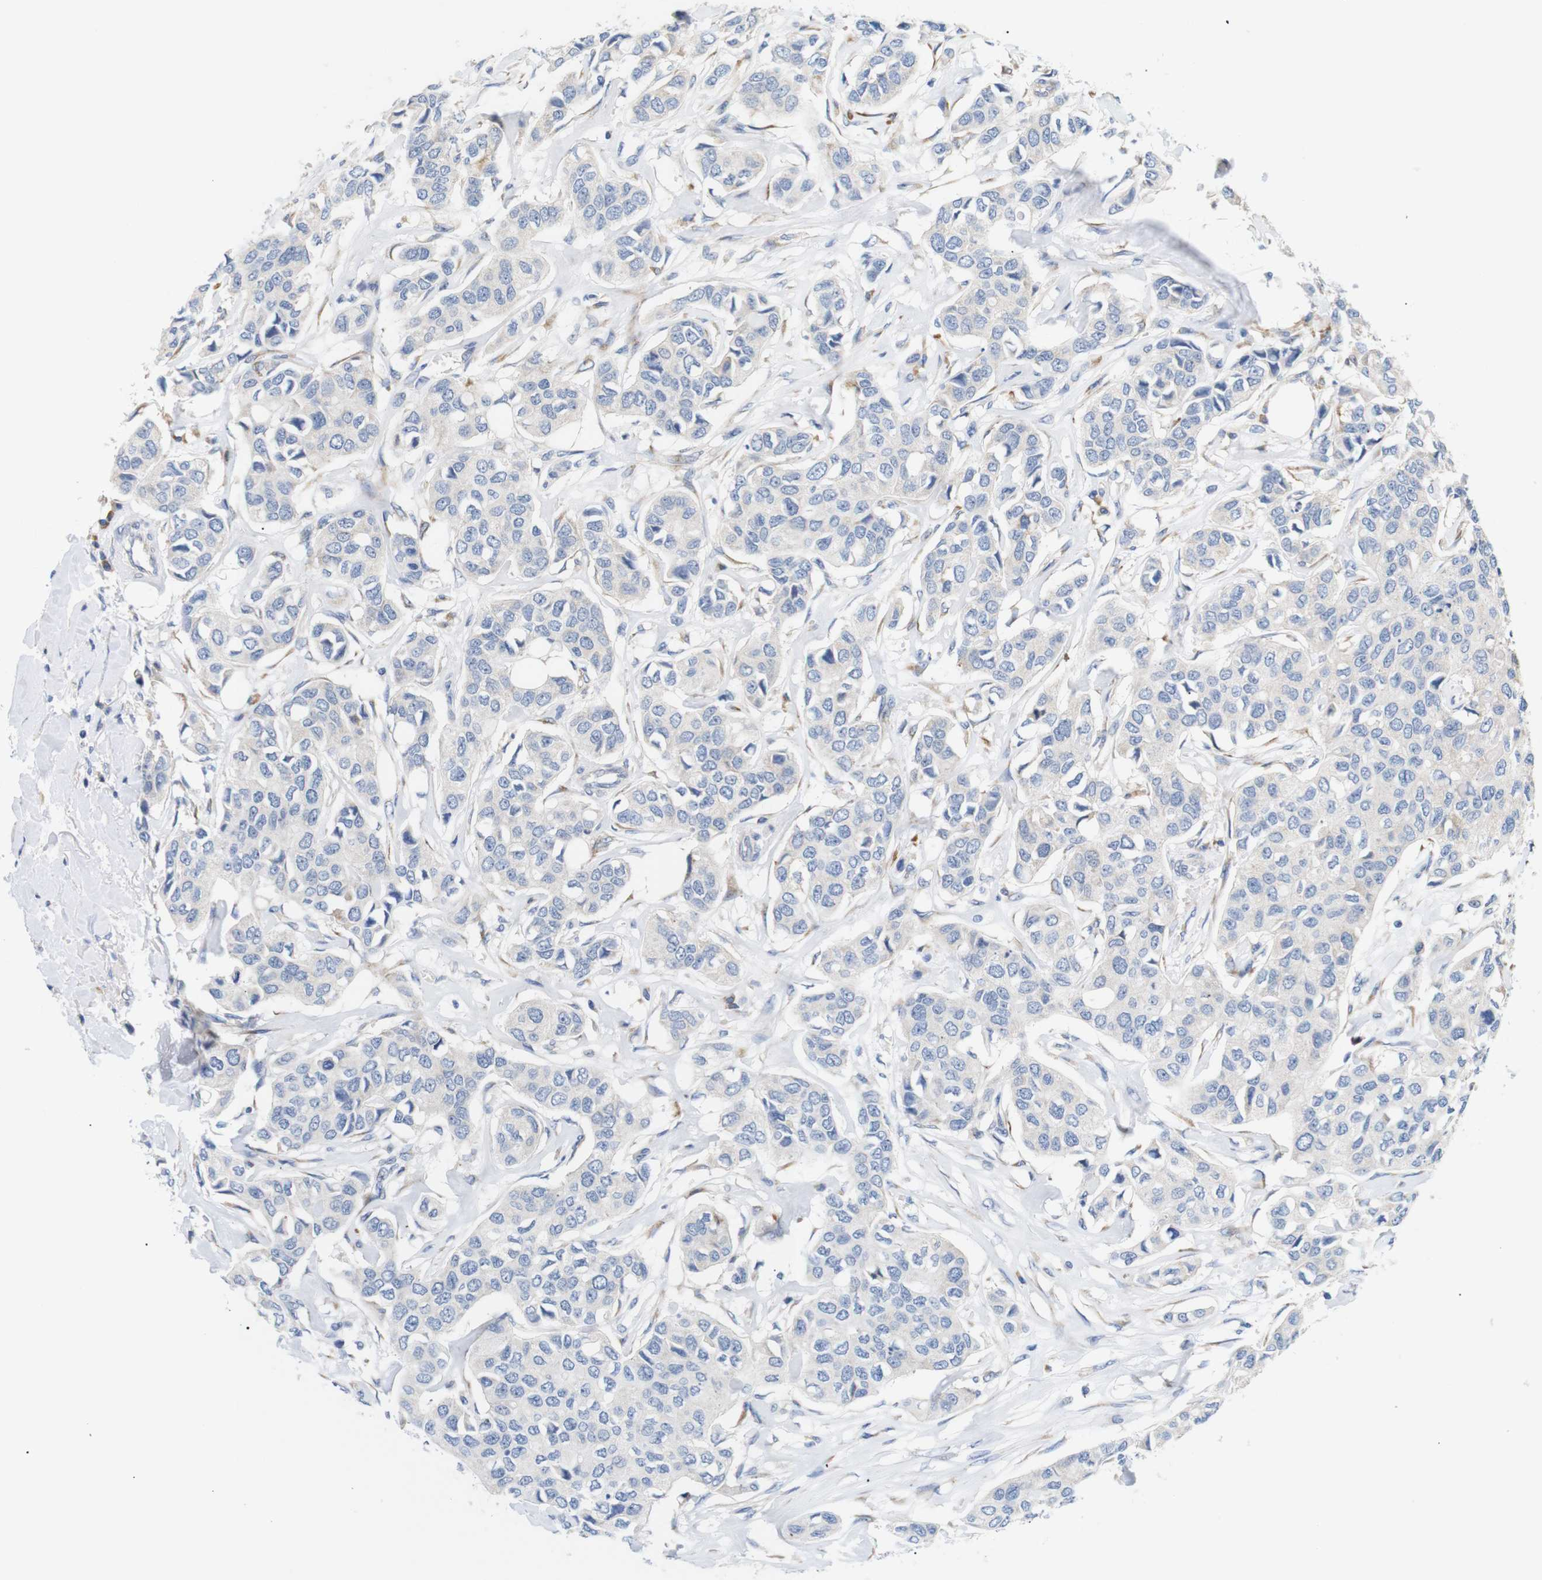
{"staining": {"intensity": "negative", "quantity": "none", "location": "none"}, "tissue": "breast cancer", "cell_type": "Tumor cells", "image_type": "cancer", "snomed": [{"axis": "morphology", "description": "Duct carcinoma"}, {"axis": "topography", "description": "Breast"}], "caption": "Human breast cancer stained for a protein using immunohistochemistry demonstrates no positivity in tumor cells.", "gene": "TRIM5", "patient": {"sex": "female", "age": 80}}